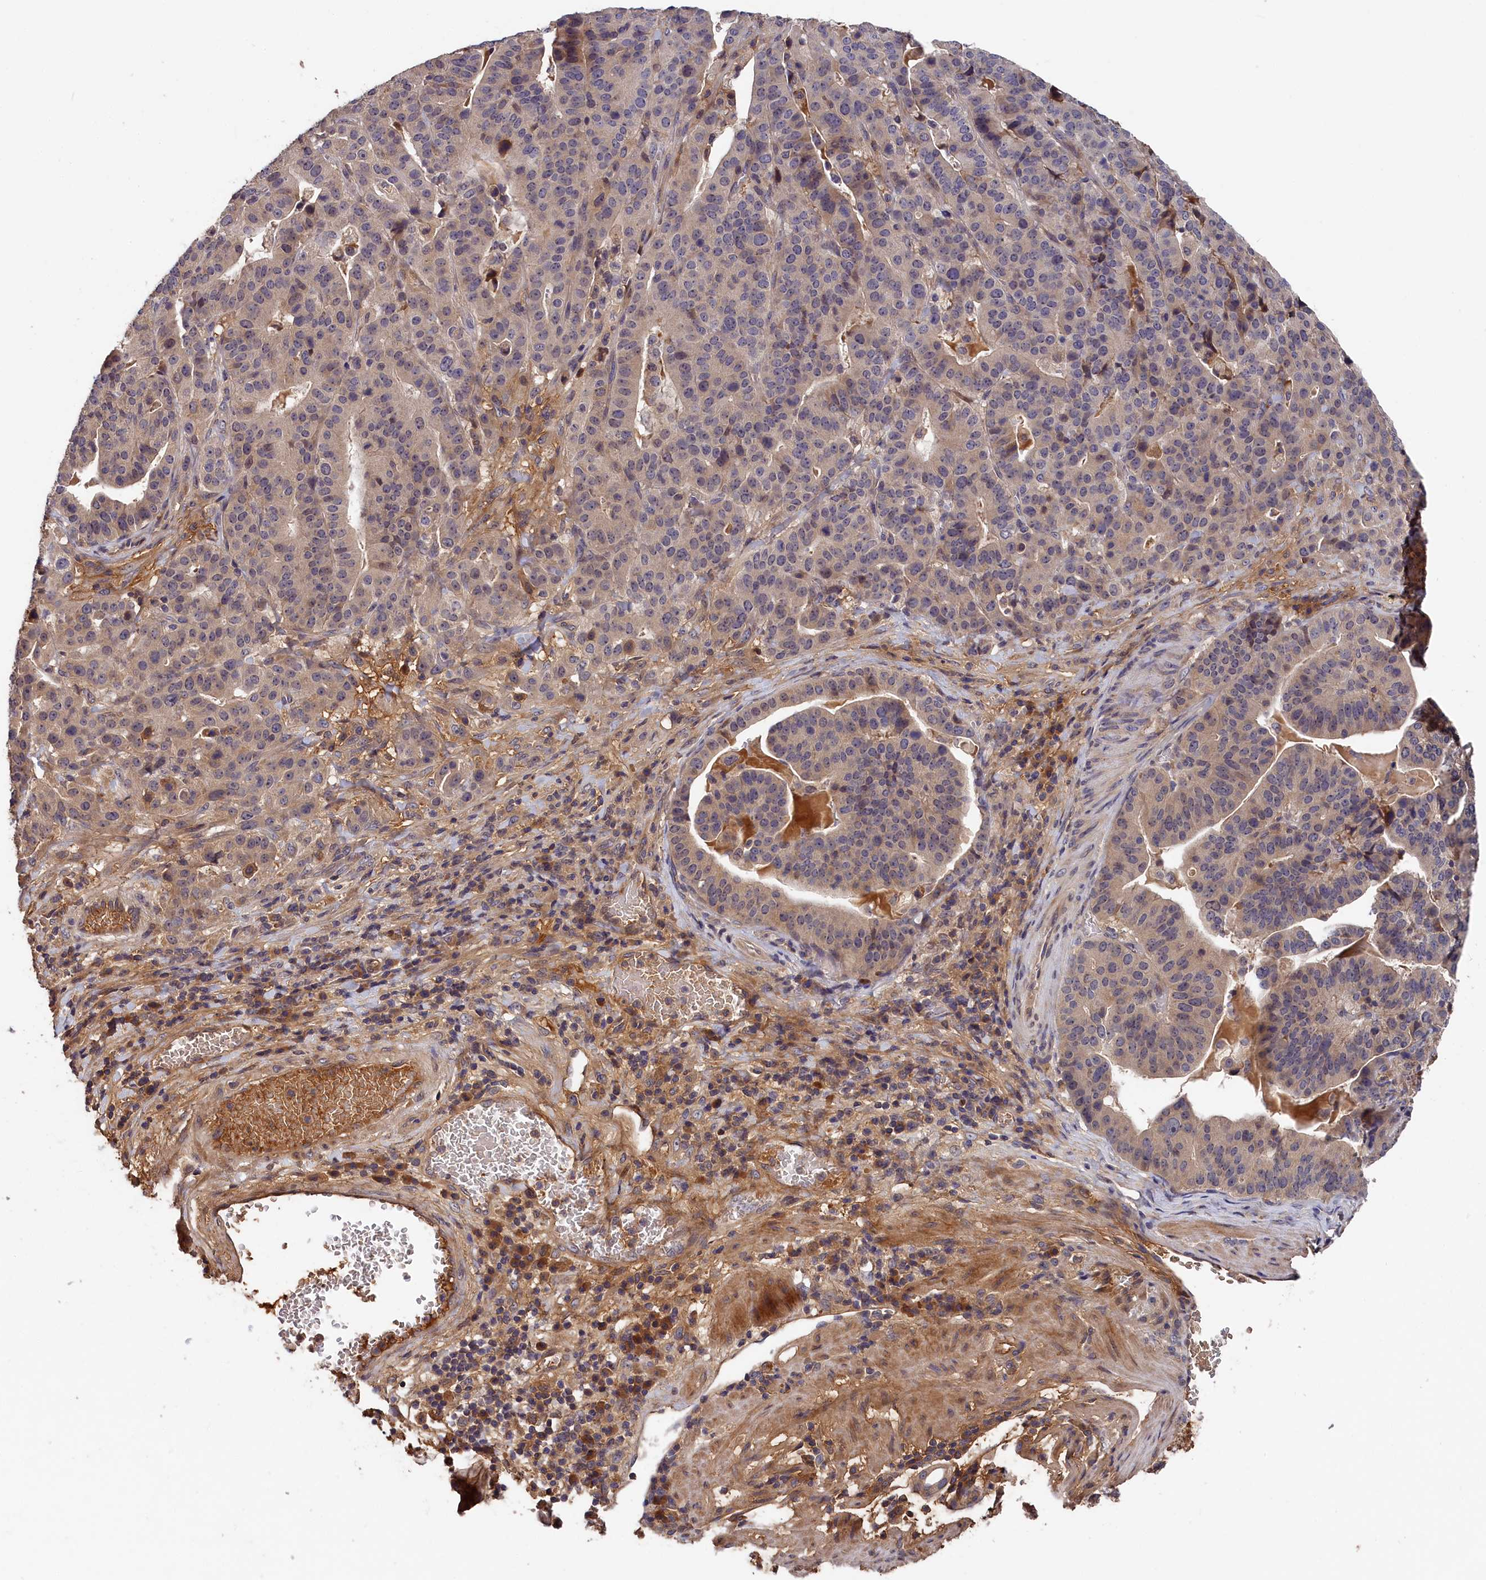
{"staining": {"intensity": "weak", "quantity": "25%-75%", "location": "cytoplasmic/membranous"}, "tissue": "stomach cancer", "cell_type": "Tumor cells", "image_type": "cancer", "snomed": [{"axis": "morphology", "description": "Adenocarcinoma, NOS"}, {"axis": "topography", "description": "Stomach"}], "caption": "Protein expression analysis of human stomach cancer (adenocarcinoma) reveals weak cytoplasmic/membranous expression in approximately 25%-75% of tumor cells.", "gene": "ITIH1", "patient": {"sex": "male", "age": 48}}